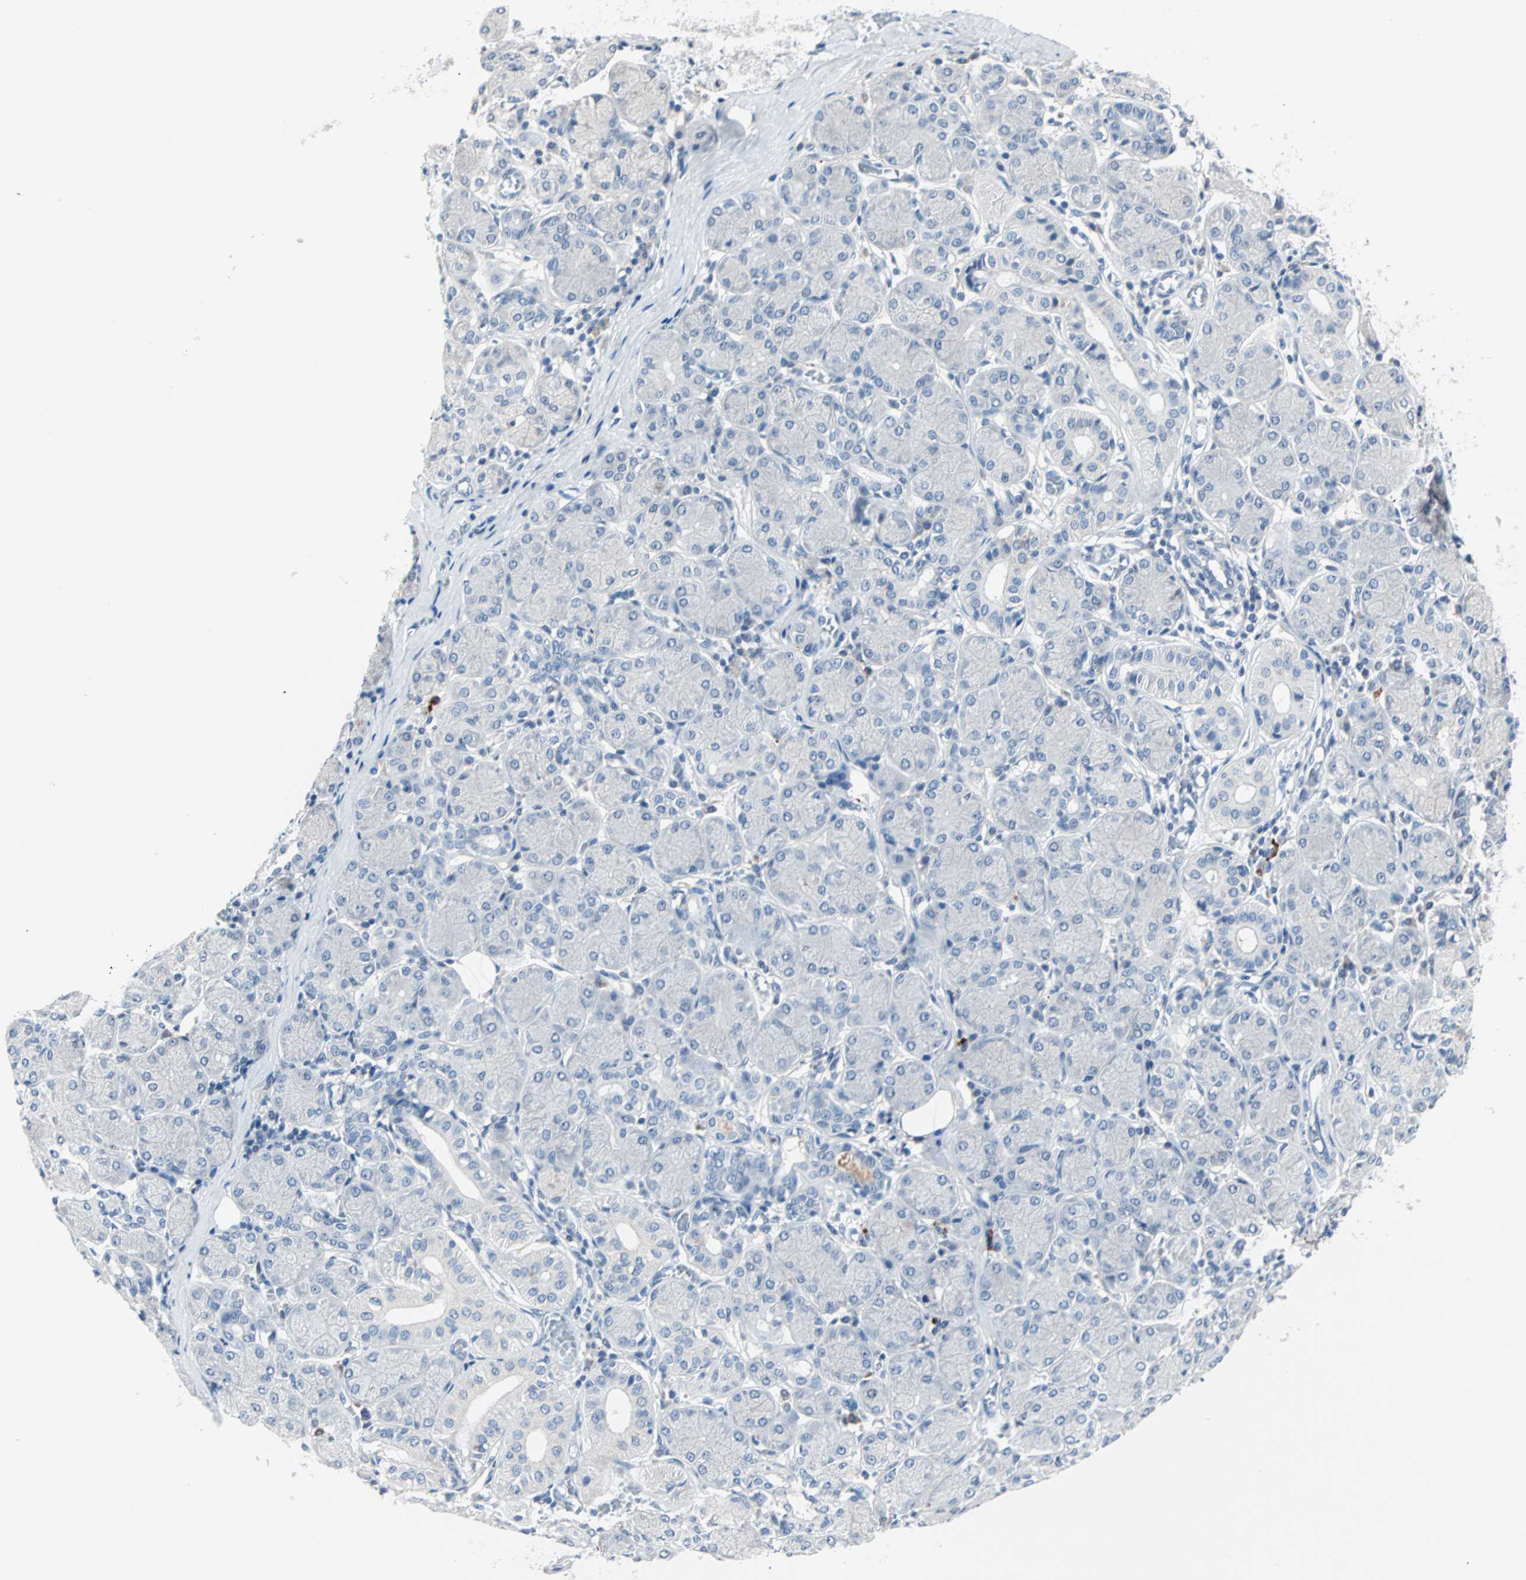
{"staining": {"intensity": "negative", "quantity": "none", "location": "none"}, "tissue": "salivary gland", "cell_type": "Glandular cells", "image_type": "normal", "snomed": [{"axis": "morphology", "description": "Normal tissue, NOS"}, {"axis": "topography", "description": "Salivary gland"}], "caption": "This image is of benign salivary gland stained with immunohistochemistry to label a protein in brown with the nuclei are counter-stained blue. There is no expression in glandular cells.", "gene": "CCNE2", "patient": {"sex": "female", "age": 24}}